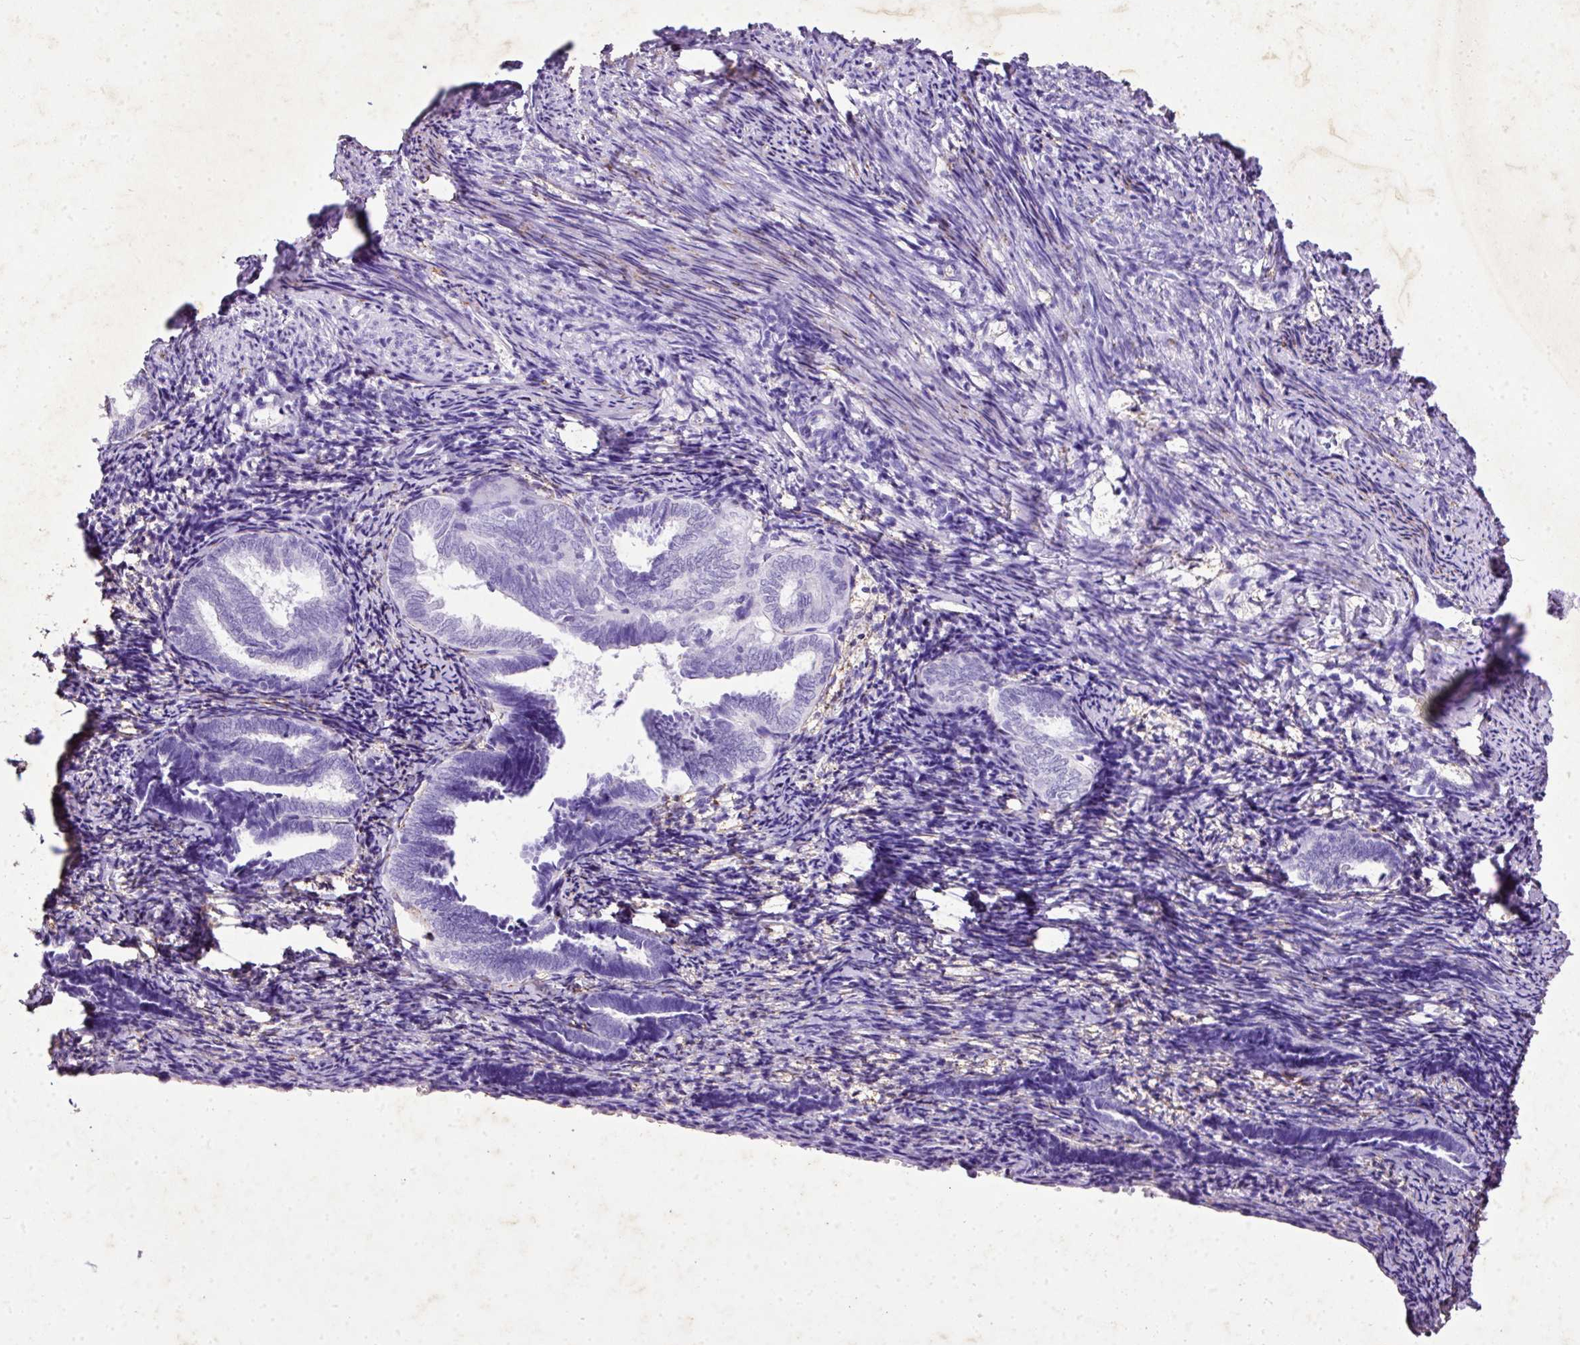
{"staining": {"intensity": "negative", "quantity": "none", "location": "none"}, "tissue": "endometrium", "cell_type": "Cells in endometrial stroma", "image_type": "normal", "snomed": [{"axis": "morphology", "description": "Normal tissue, NOS"}, {"axis": "topography", "description": "Endometrium"}], "caption": "Micrograph shows no protein expression in cells in endometrial stroma of unremarkable endometrium.", "gene": "KCNJ11", "patient": {"sex": "female", "age": 54}}